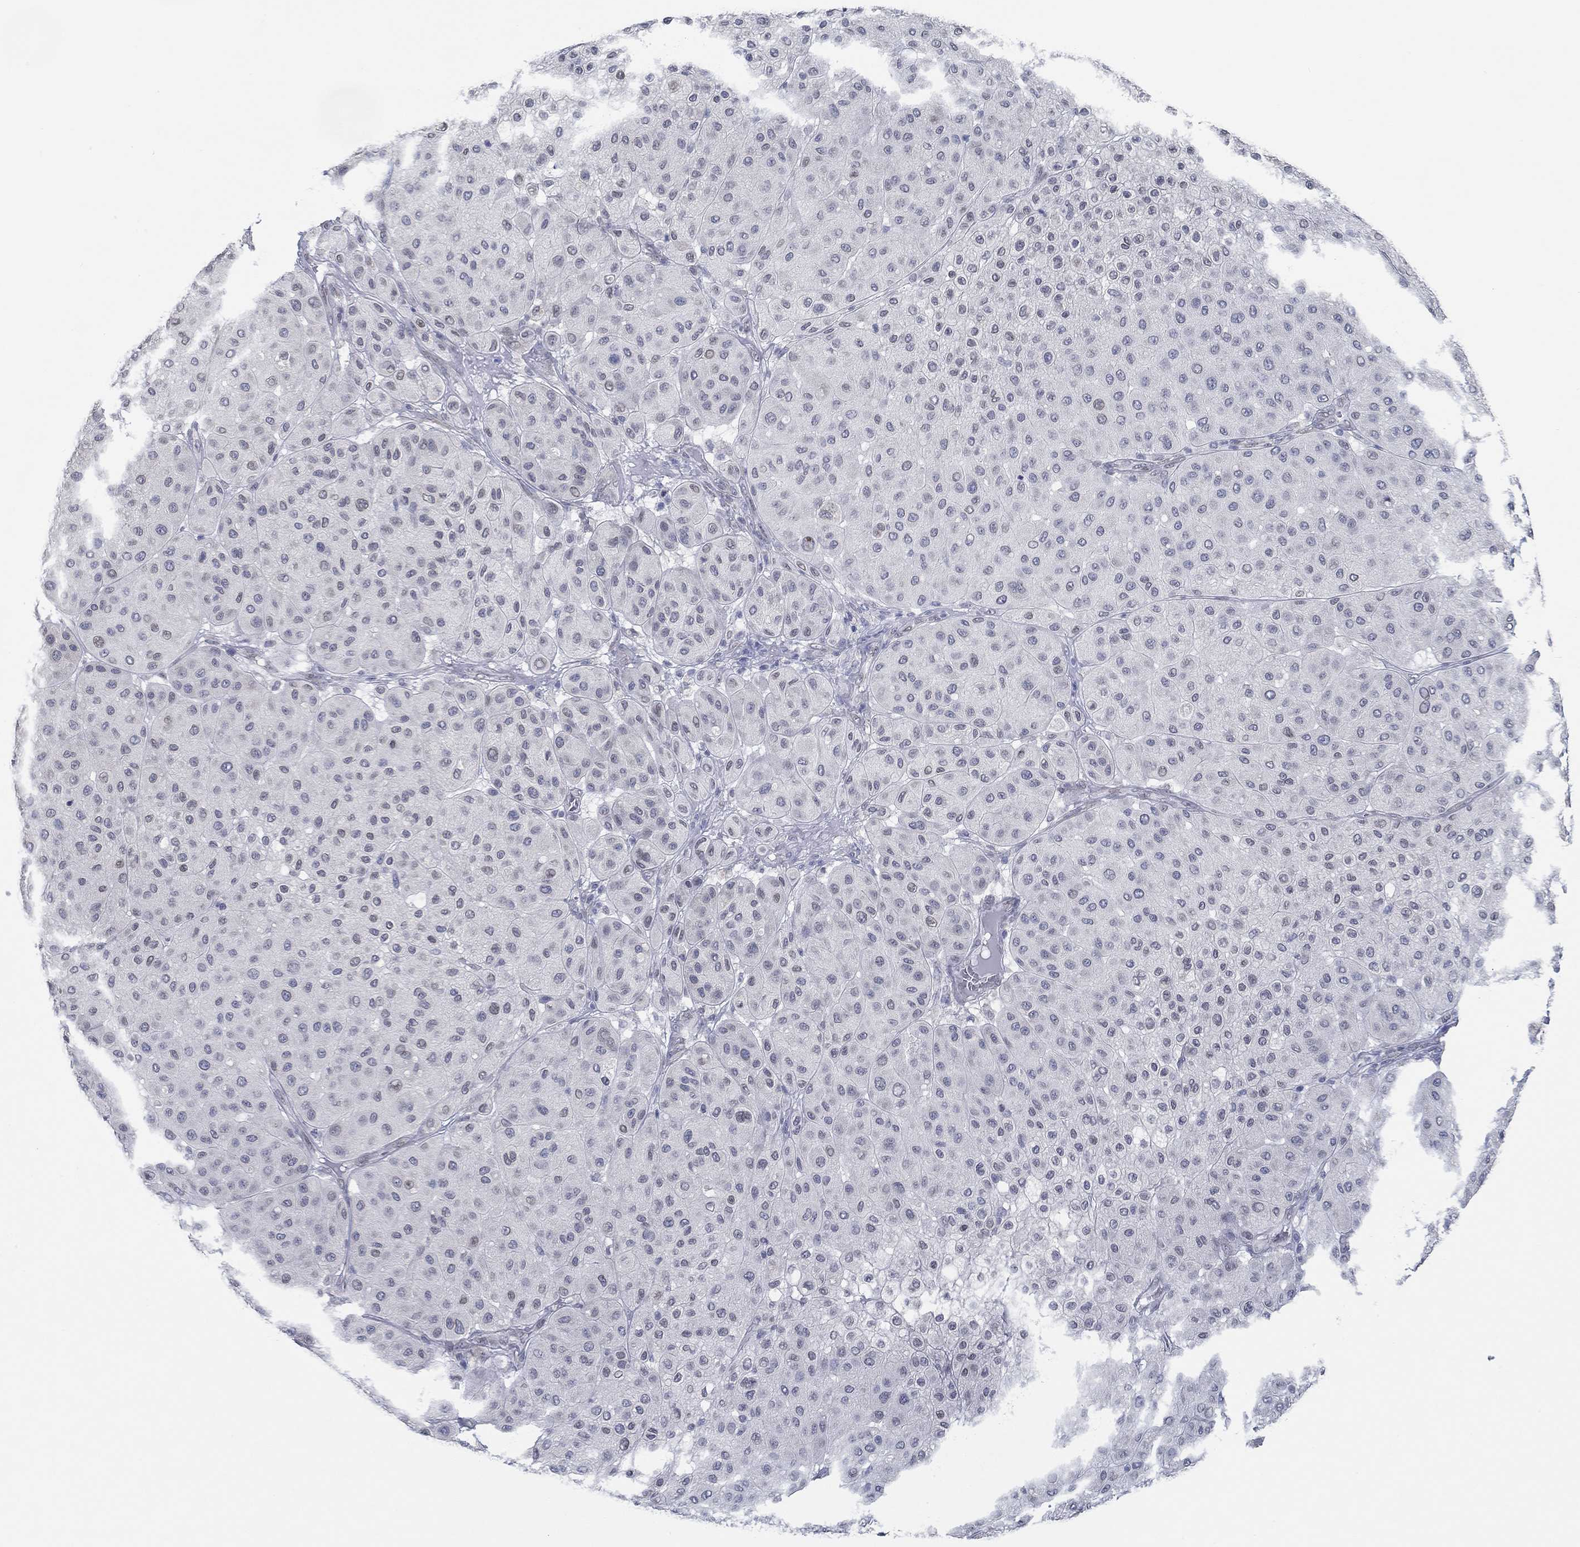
{"staining": {"intensity": "negative", "quantity": "none", "location": "none"}, "tissue": "melanoma", "cell_type": "Tumor cells", "image_type": "cancer", "snomed": [{"axis": "morphology", "description": "Malignant melanoma, Metastatic site"}, {"axis": "topography", "description": "Smooth muscle"}], "caption": "This is an immunohistochemistry photomicrograph of malignant melanoma (metastatic site). There is no expression in tumor cells.", "gene": "NUP155", "patient": {"sex": "male", "age": 41}}